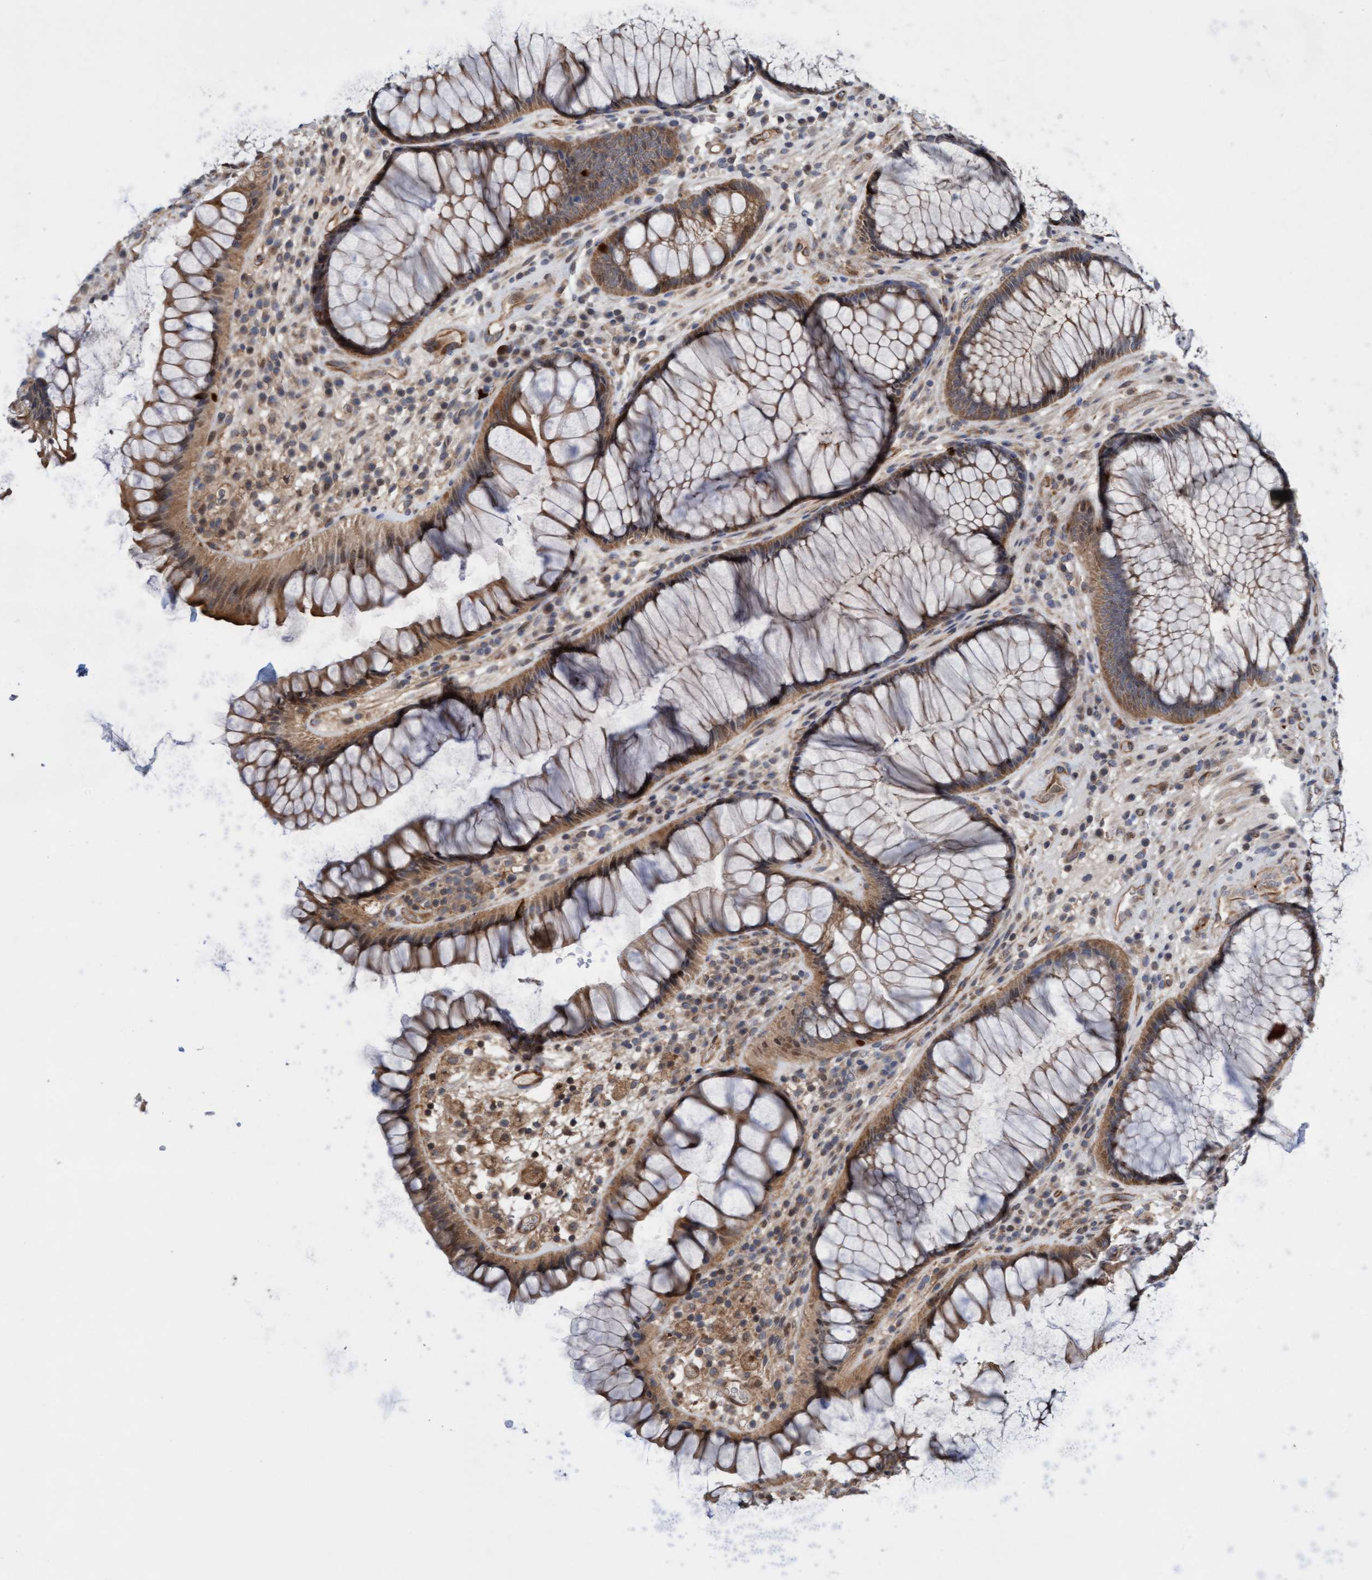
{"staining": {"intensity": "moderate", "quantity": ">75%", "location": "cytoplasmic/membranous"}, "tissue": "rectum", "cell_type": "Glandular cells", "image_type": "normal", "snomed": [{"axis": "morphology", "description": "Normal tissue, NOS"}, {"axis": "topography", "description": "Rectum"}], "caption": "This photomicrograph demonstrates IHC staining of benign rectum, with medium moderate cytoplasmic/membranous positivity in approximately >75% of glandular cells.", "gene": "ITFG1", "patient": {"sex": "male", "age": 51}}